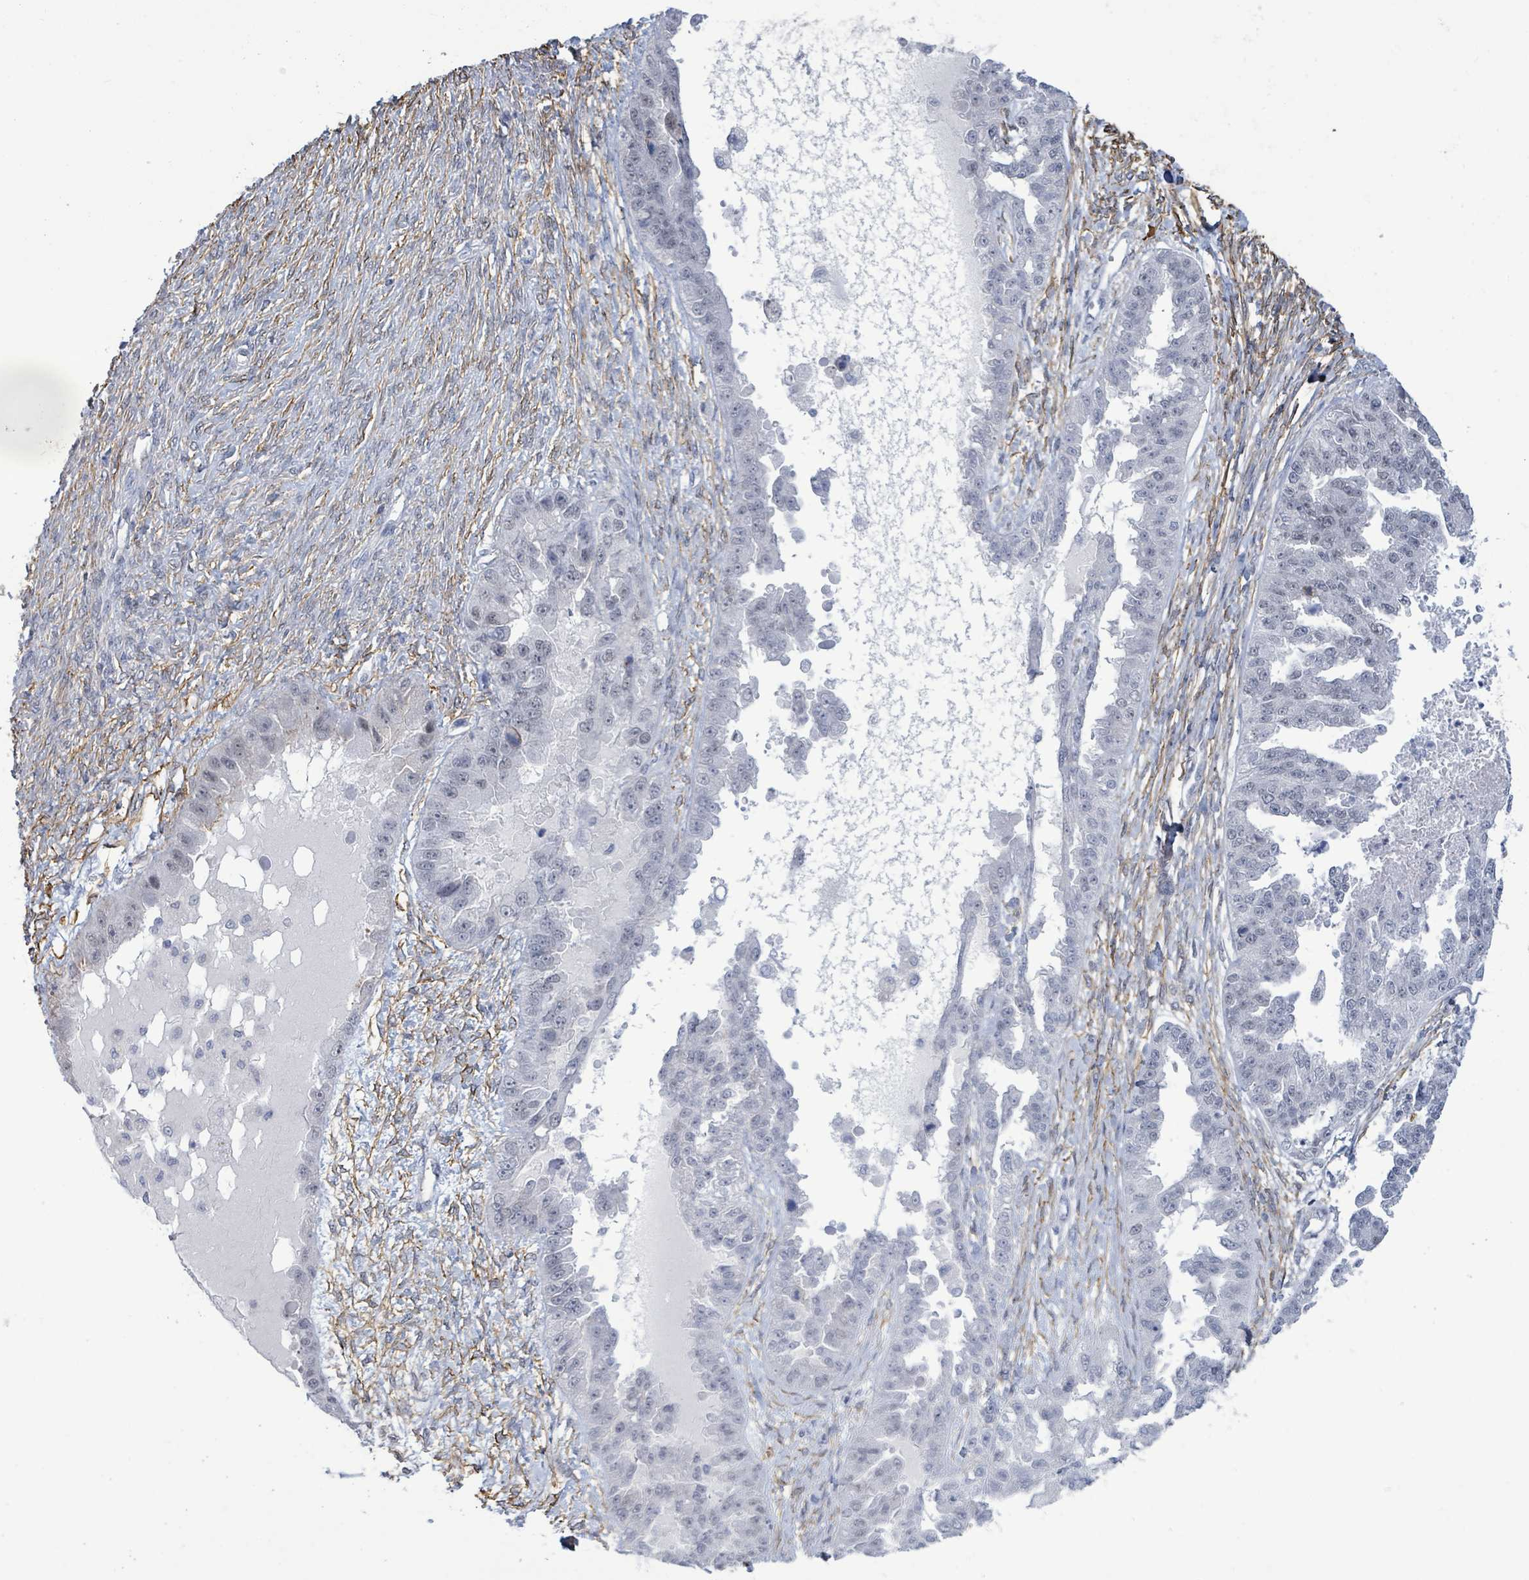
{"staining": {"intensity": "negative", "quantity": "none", "location": "none"}, "tissue": "ovarian cancer", "cell_type": "Tumor cells", "image_type": "cancer", "snomed": [{"axis": "morphology", "description": "Cystadenocarcinoma, serous, NOS"}, {"axis": "topography", "description": "Ovary"}], "caption": "Ovarian serous cystadenocarcinoma was stained to show a protein in brown. There is no significant positivity in tumor cells.", "gene": "DMRTC1B", "patient": {"sex": "female", "age": 58}}